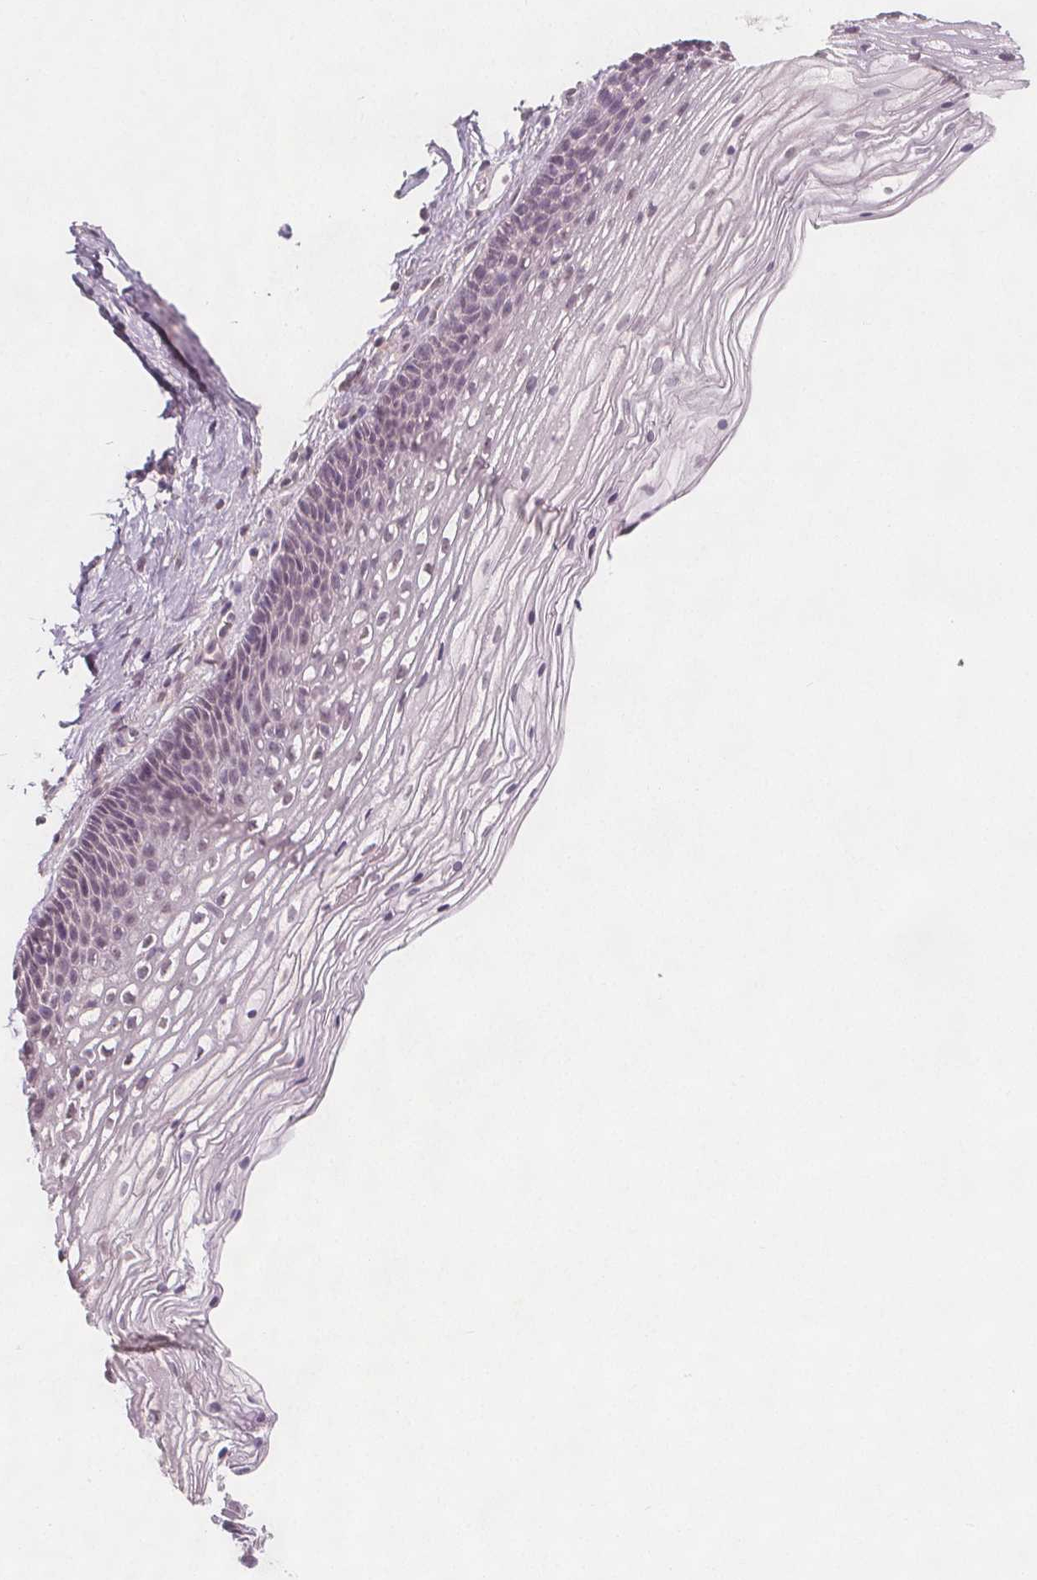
{"staining": {"intensity": "negative", "quantity": "none", "location": "none"}, "tissue": "cervix", "cell_type": "Glandular cells", "image_type": "normal", "snomed": [{"axis": "morphology", "description": "Normal tissue, NOS"}, {"axis": "topography", "description": "Cervix"}], "caption": "An IHC photomicrograph of benign cervix is shown. There is no staining in glandular cells of cervix. (DAB (3,3'-diaminobenzidine) immunohistochemistry (IHC), high magnification).", "gene": "C1orf167", "patient": {"sex": "female", "age": 34}}